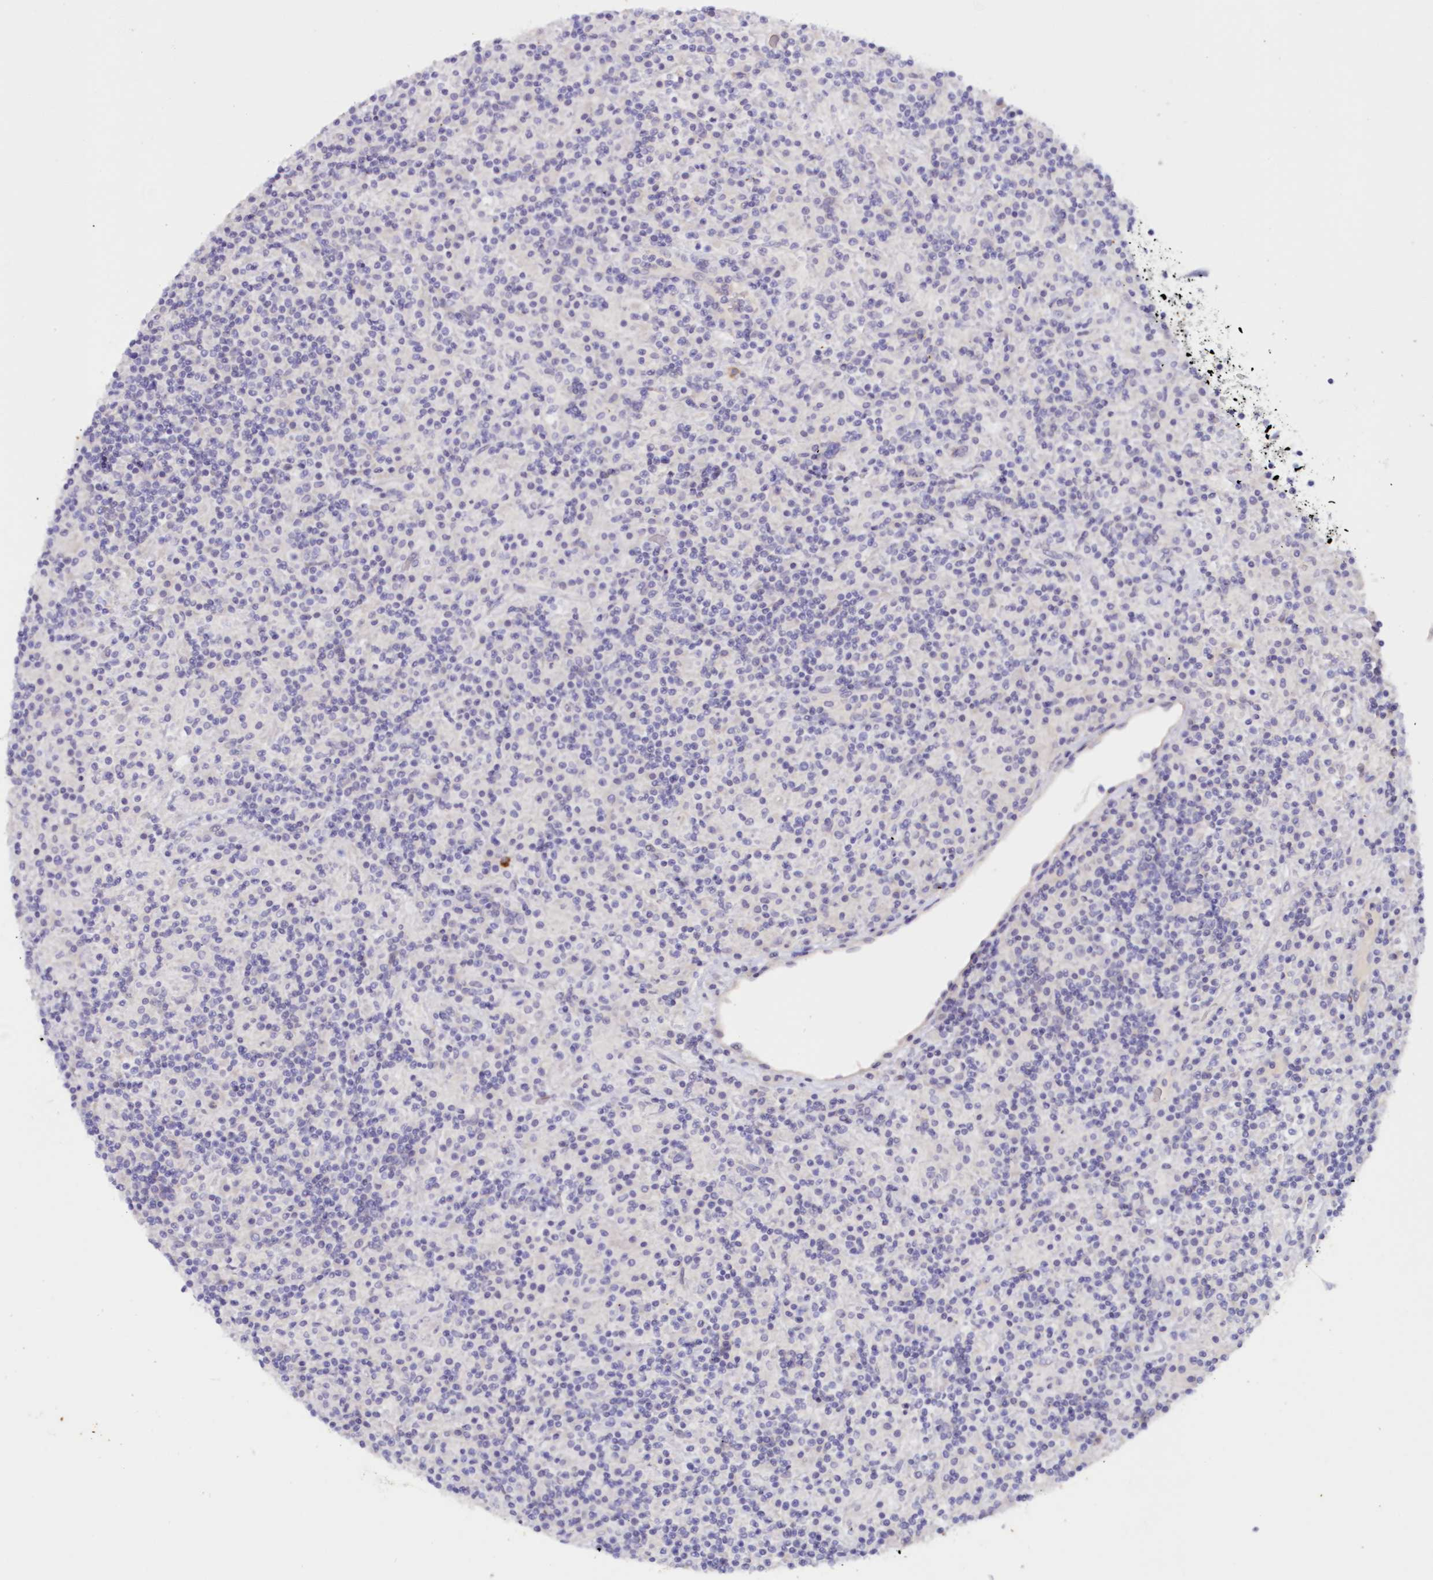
{"staining": {"intensity": "negative", "quantity": "none", "location": "none"}, "tissue": "lymphoma", "cell_type": "Tumor cells", "image_type": "cancer", "snomed": [{"axis": "morphology", "description": "Hodgkin's disease, NOS"}, {"axis": "topography", "description": "Lymph node"}], "caption": "Lymphoma was stained to show a protein in brown. There is no significant expression in tumor cells.", "gene": "SNED1", "patient": {"sex": "male", "age": 70}}